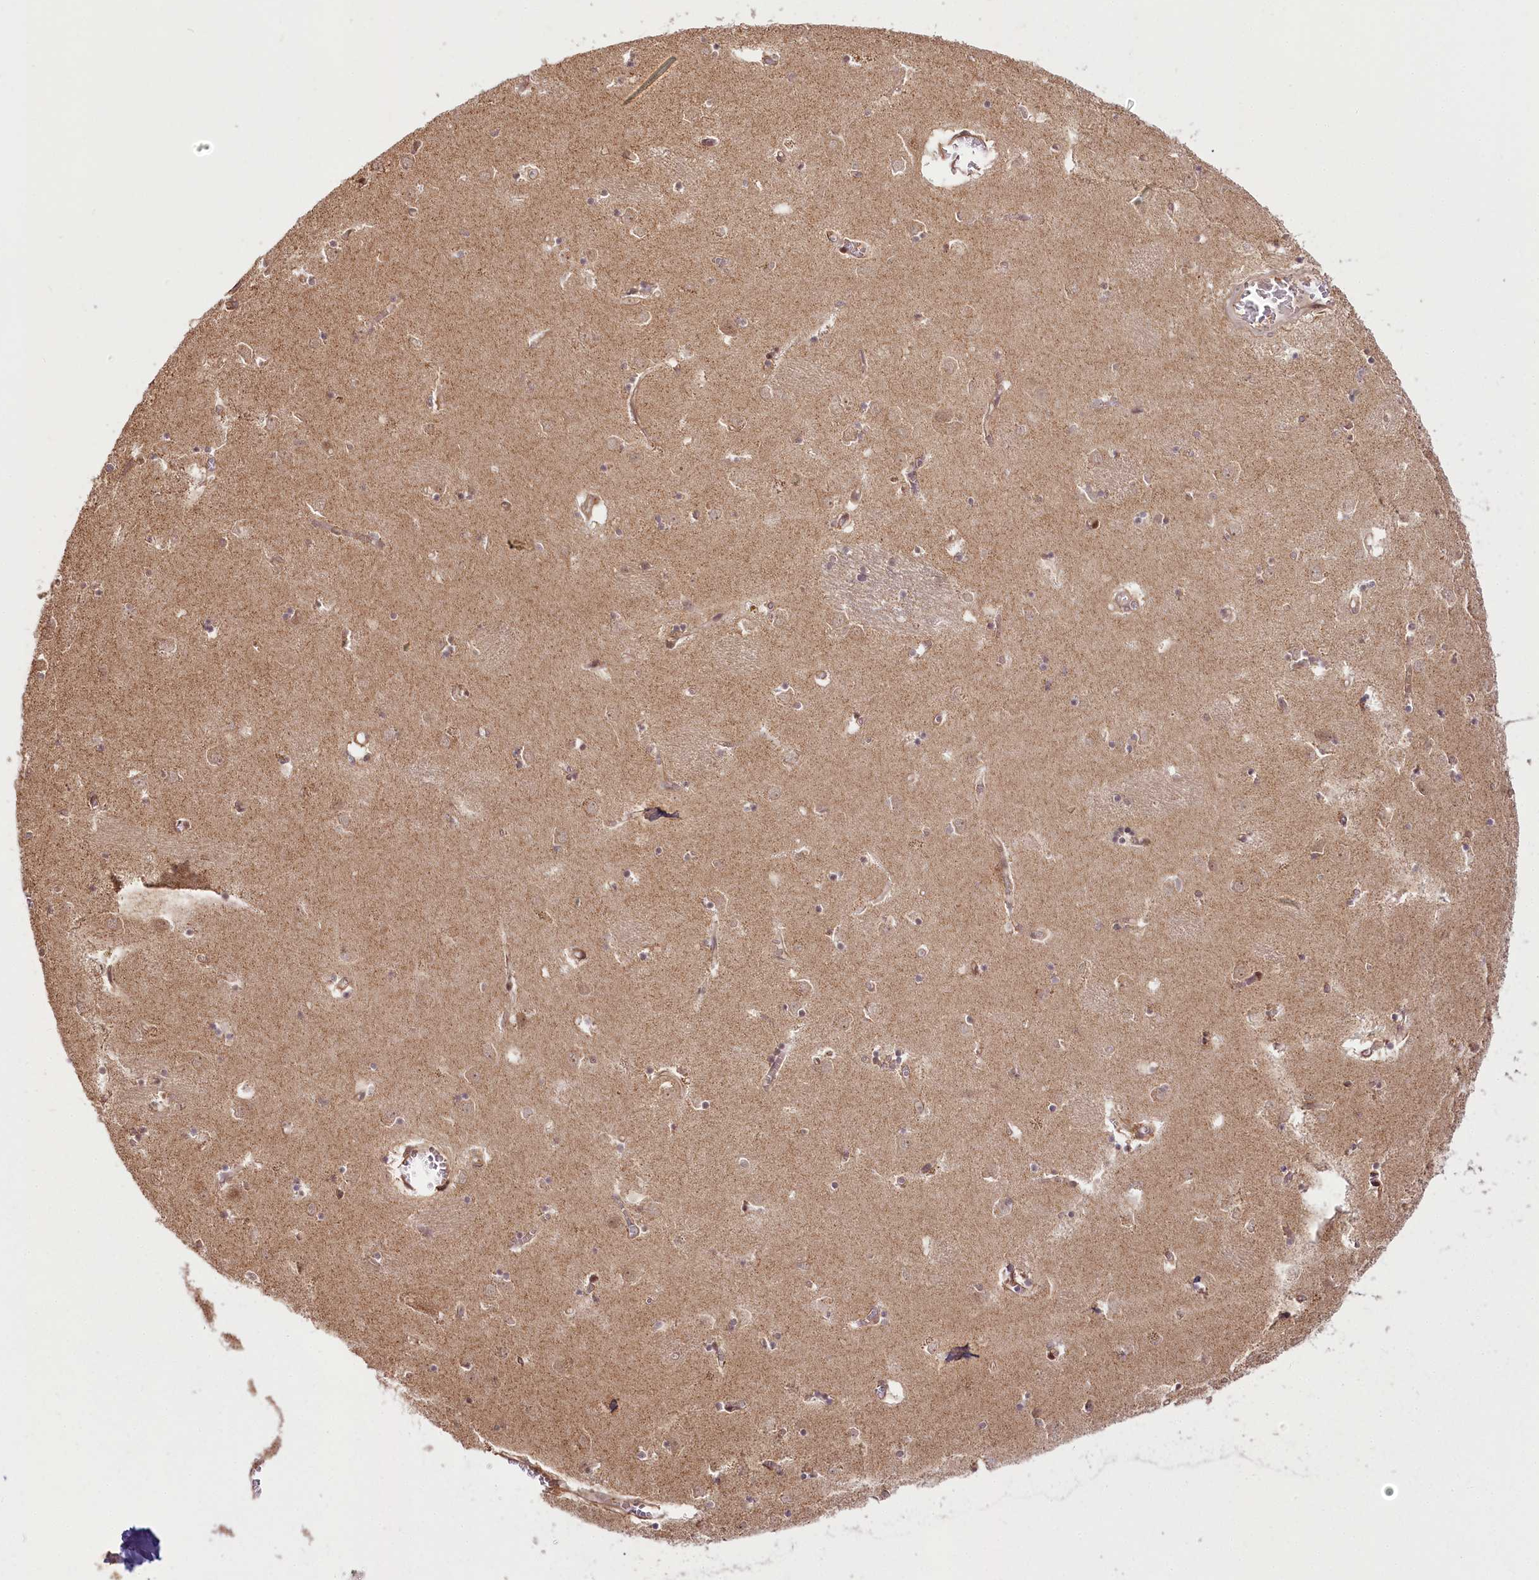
{"staining": {"intensity": "weak", "quantity": "25%-75%", "location": "cytoplasmic/membranous"}, "tissue": "caudate", "cell_type": "Glial cells", "image_type": "normal", "snomed": [{"axis": "morphology", "description": "Normal tissue, NOS"}, {"axis": "topography", "description": "Lateral ventricle wall"}], "caption": "This histopathology image demonstrates immunohistochemistry (IHC) staining of unremarkable human caudate, with low weak cytoplasmic/membranous staining in about 25%-75% of glial cells.", "gene": "R3HDM2", "patient": {"sex": "male", "age": 70}}